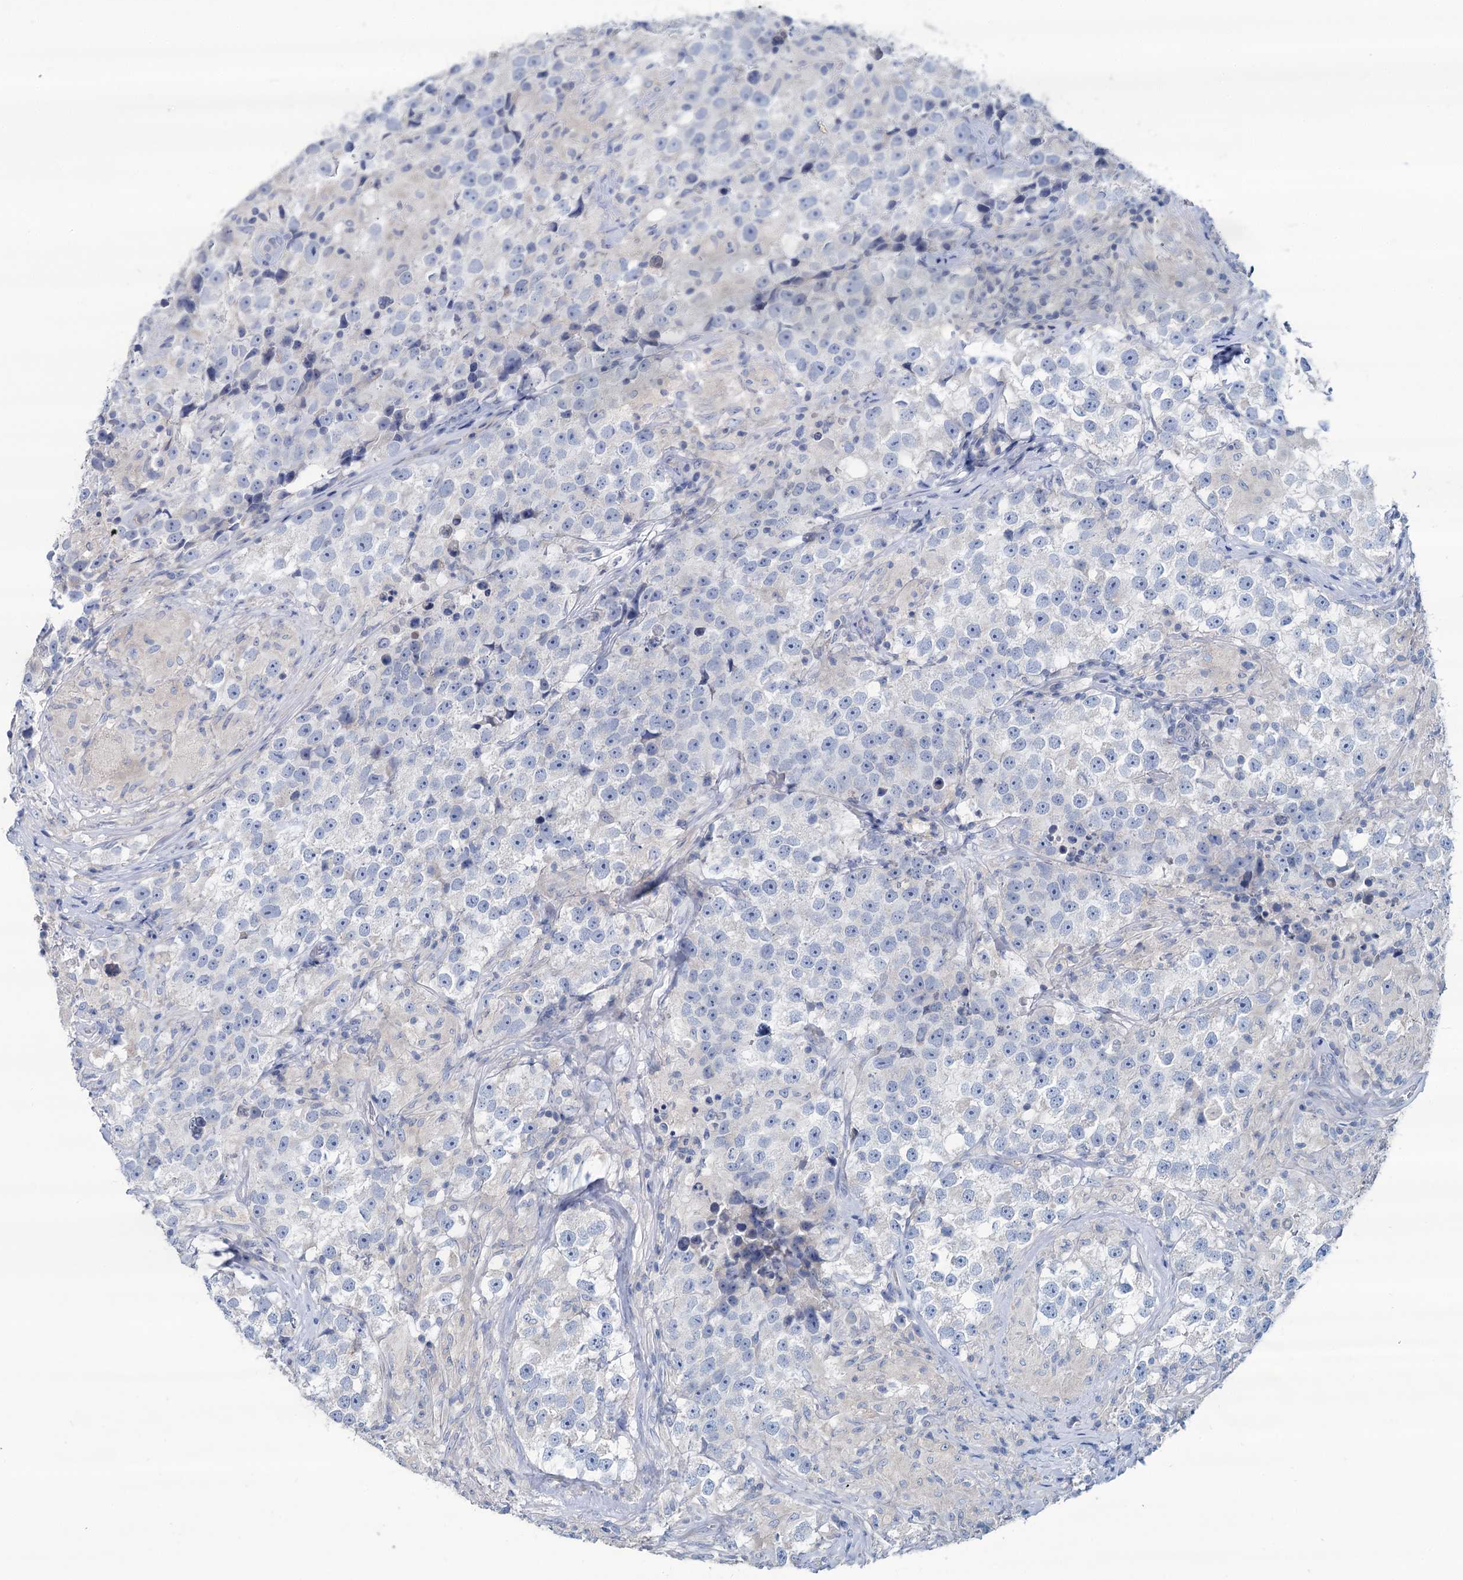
{"staining": {"intensity": "negative", "quantity": "none", "location": "none"}, "tissue": "testis cancer", "cell_type": "Tumor cells", "image_type": "cancer", "snomed": [{"axis": "morphology", "description": "Seminoma, NOS"}, {"axis": "topography", "description": "Testis"}], "caption": "An IHC histopathology image of testis cancer is shown. There is no staining in tumor cells of testis cancer. (DAB (3,3'-diaminobenzidine) immunohistochemistry (IHC), high magnification).", "gene": "SLC1A3", "patient": {"sex": "male", "age": 46}}